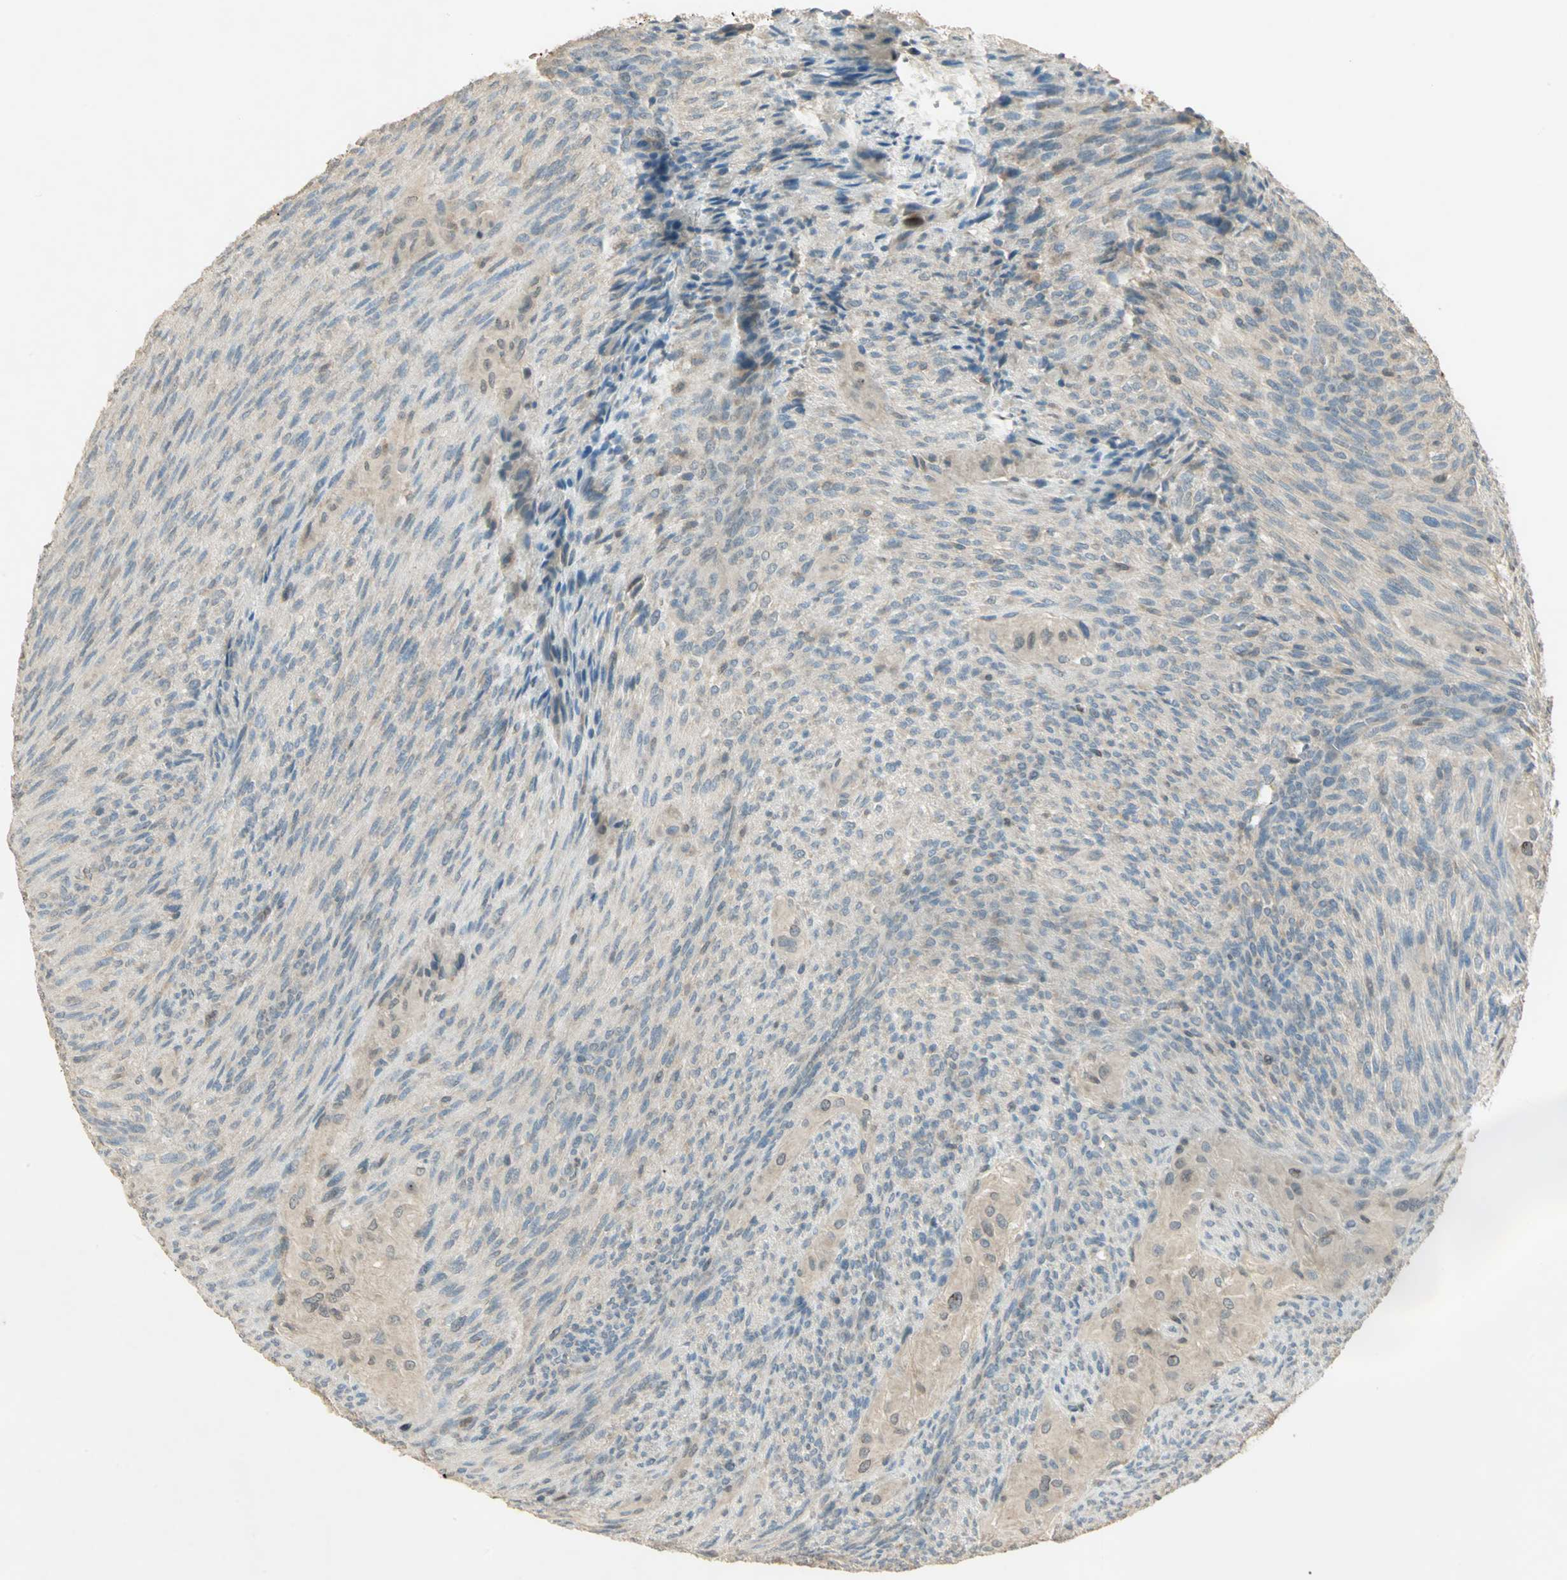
{"staining": {"intensity": "weak", "quantity": "25%-75%", "location": "cytoplasmic/membranous"}, "tissue": "glioma", "cell_type": "Tumor cells", "image_type": "cancer", "snomed": [{"axis": "morphology", "description": "Glioma, malignant, High grade"}, {"axis": "topography", "description": "Cerebral cortex"}], "caption": "High-power microscopy captured an immunohistochemistry (IHC) image of high-grade glioma (malignant), revealing weak cytoplasmic/membranous expression in about 25%-75% of tumor cells.", "gene": "BIRC2", "patient": {"sex": "female", "age": 55}}